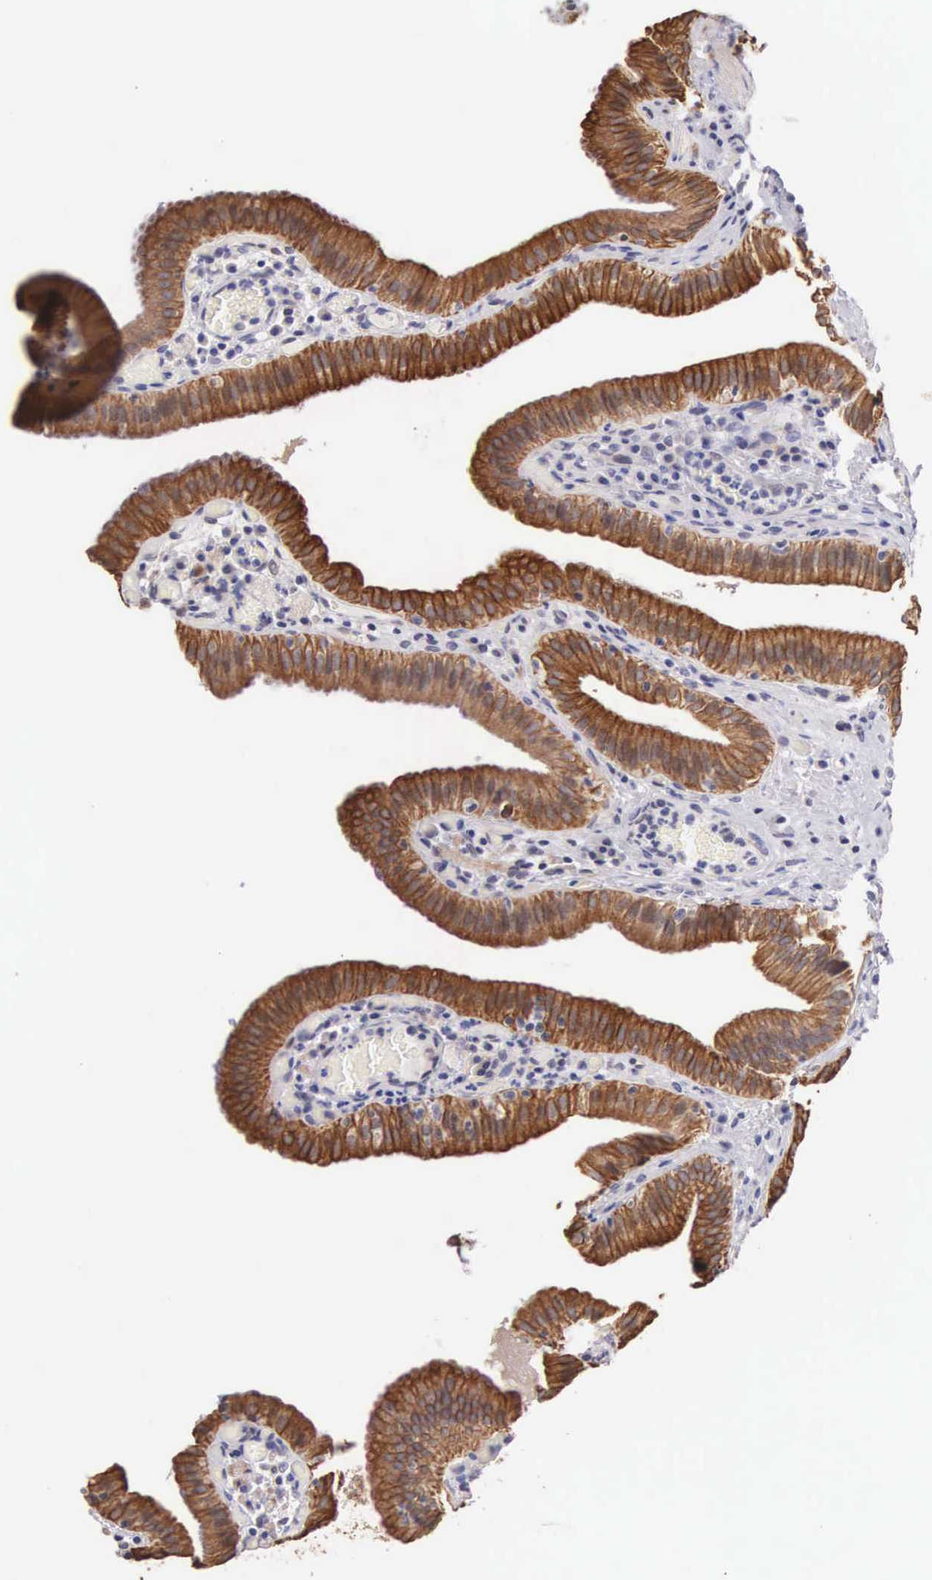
{"staining": {"intensity": "strong", "quantity": ">75%", "location": "cytoplasmic/membranous"}, "tissue": "gallbladder", "cell_type": "Glandular cells", "image_type": "normal", "snomed": [{"axis": "morphology", "description": "Normal tissue, NOS"}, {"axis": "topography", "description": "Gallbladder"}], "caption": "A histopathology image showing strong cytoplasmic/membranous positivity in about >75% of glandular cells in unremarkable gallbladder, as visualized by brown immunohistochemical staining.", "gene": "PIR", "patient": {"sex": "female", "age": 76}}